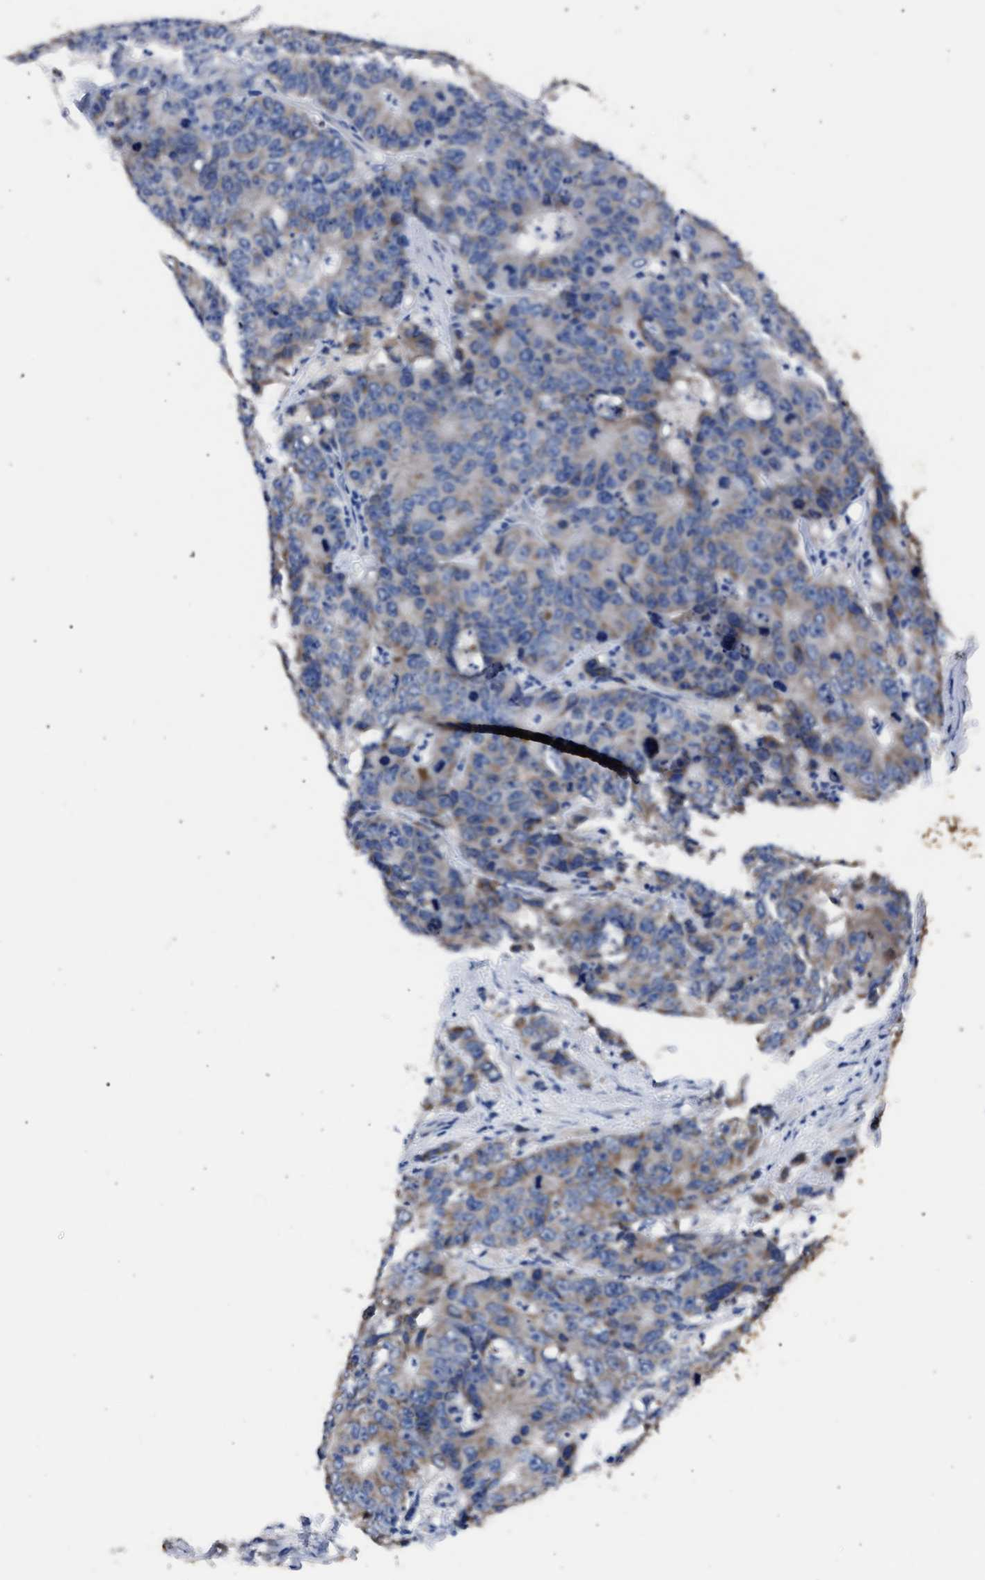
{"staining": {"intensity": "weak", "quantity": "<25%", "location": "cytoplasmic/membranous"}, "tissue": "colorectal cancer", "cell_type": "Tumor cells", "image_type": "cancer", "snomed": [{"axis": "morphology", "description": "Adenocarcinoma, NOS"}, {"axis": "topography", "description": "Colon"}], "caption": "IHC photomicrograph of colorectal cancer (adenocarcinoma) stained for a protein (brown), which exhibits no staining in tumor cells. (Immunohistochemistry (ihc), brightfield microscopy, high magnification).", "gene": "CRYZ", "patient": {"sex": "female", "age": 86}}